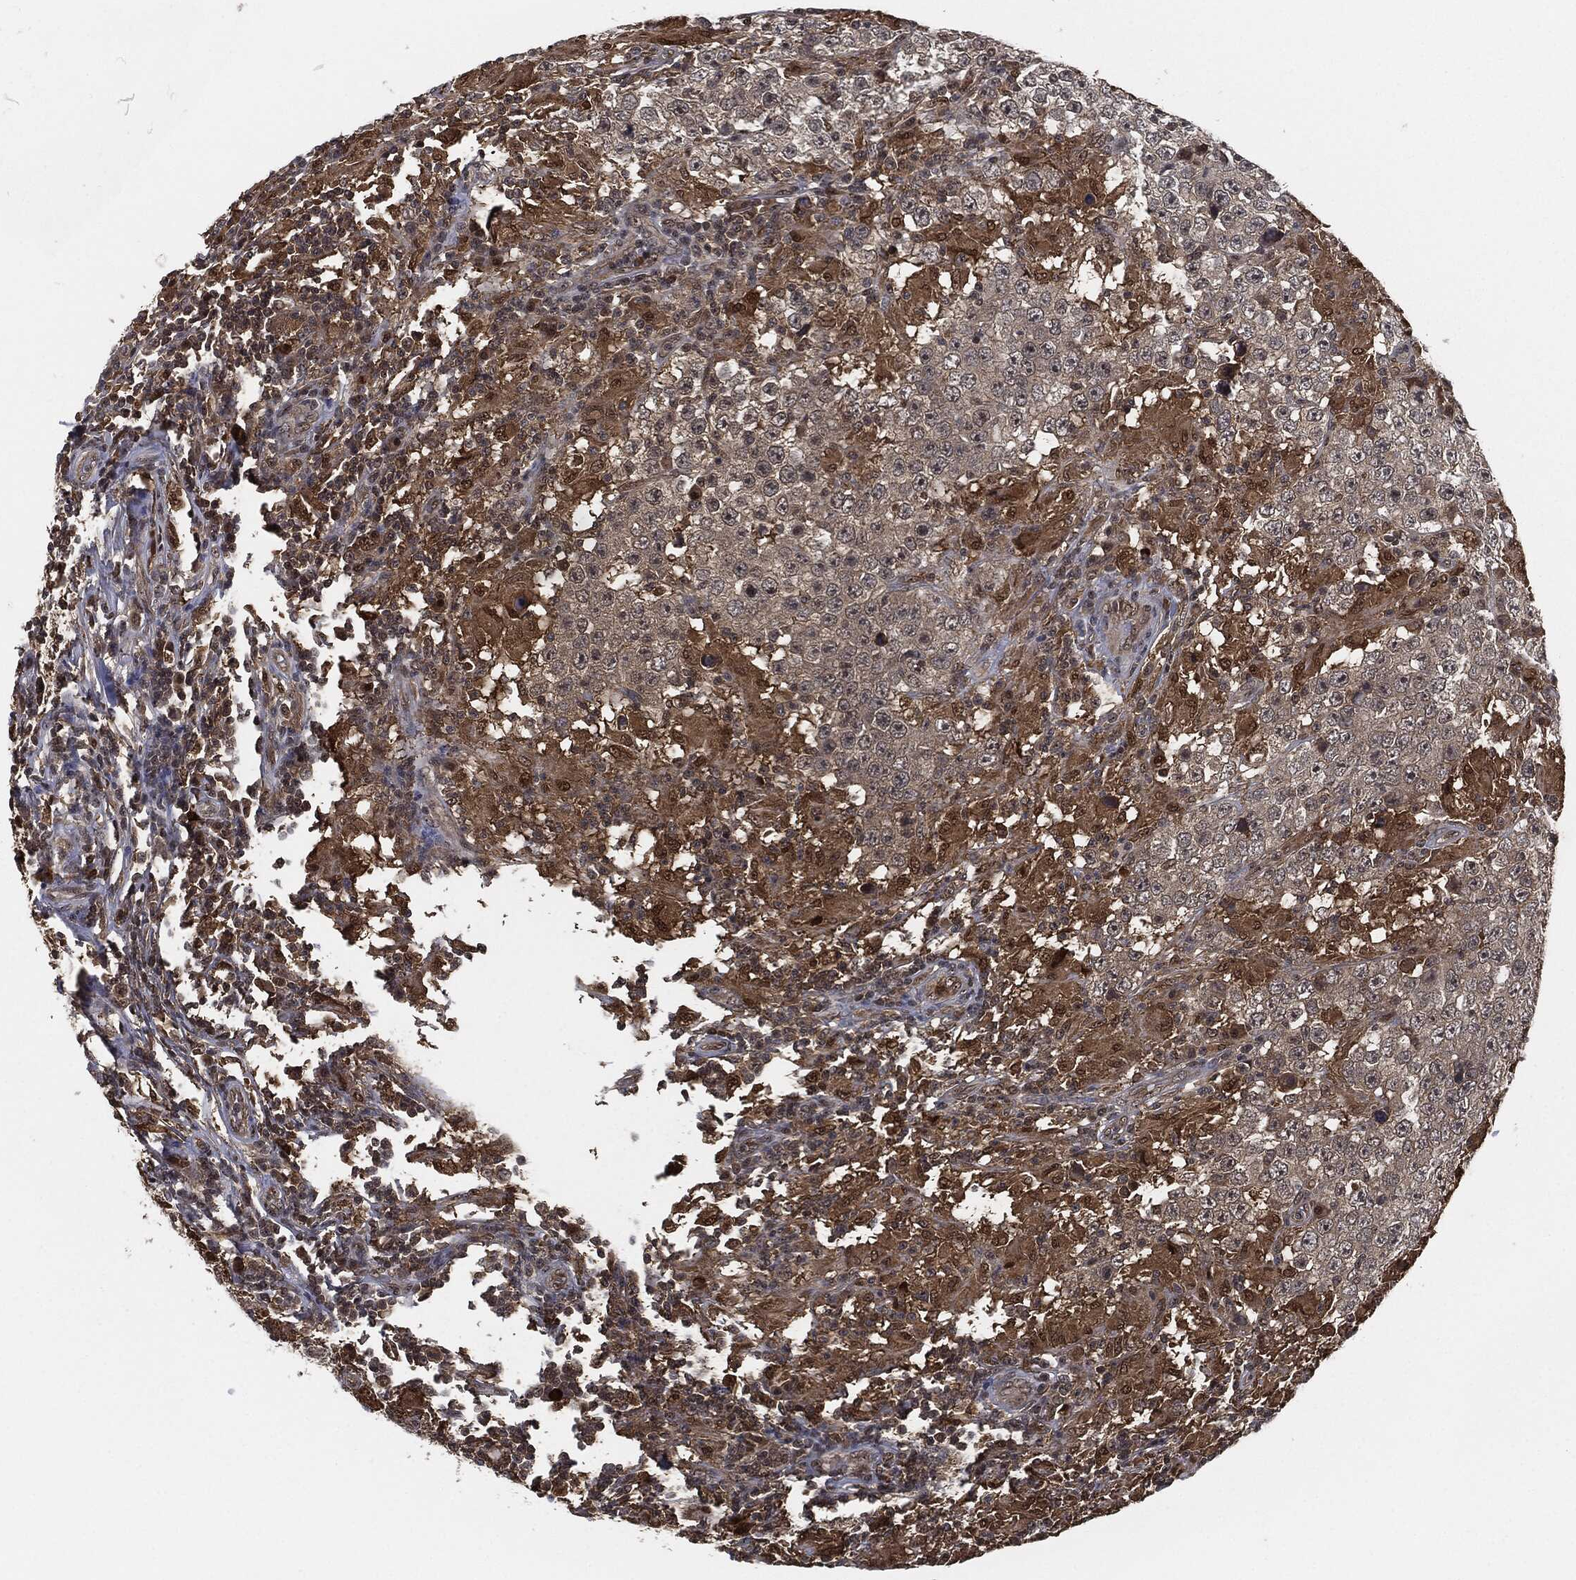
{"staining": {"intensity": "moderate", "quantity": "<25%", "location": "cytoplasmic/membranous"}, "tissue": "testis cancer", "cell_type": "Tumor cells", "image_type": "cancer", "snomed": [{"axis": "morphology", "description": "Seminoma, NOS"}, {"axis": "morphology", "description": "Carcinoma, Embryonal, NOS"}, {"axis": "topography", "description": "Testis"}], "caption": "Tumor cells show low levels of moderate cytoplasmic/membranous positivity in about <25% of cells in human embryonal carcinoma (testis).", "gene": "CAPRIN2", "patient": {"sex": "male", "age": 41}}